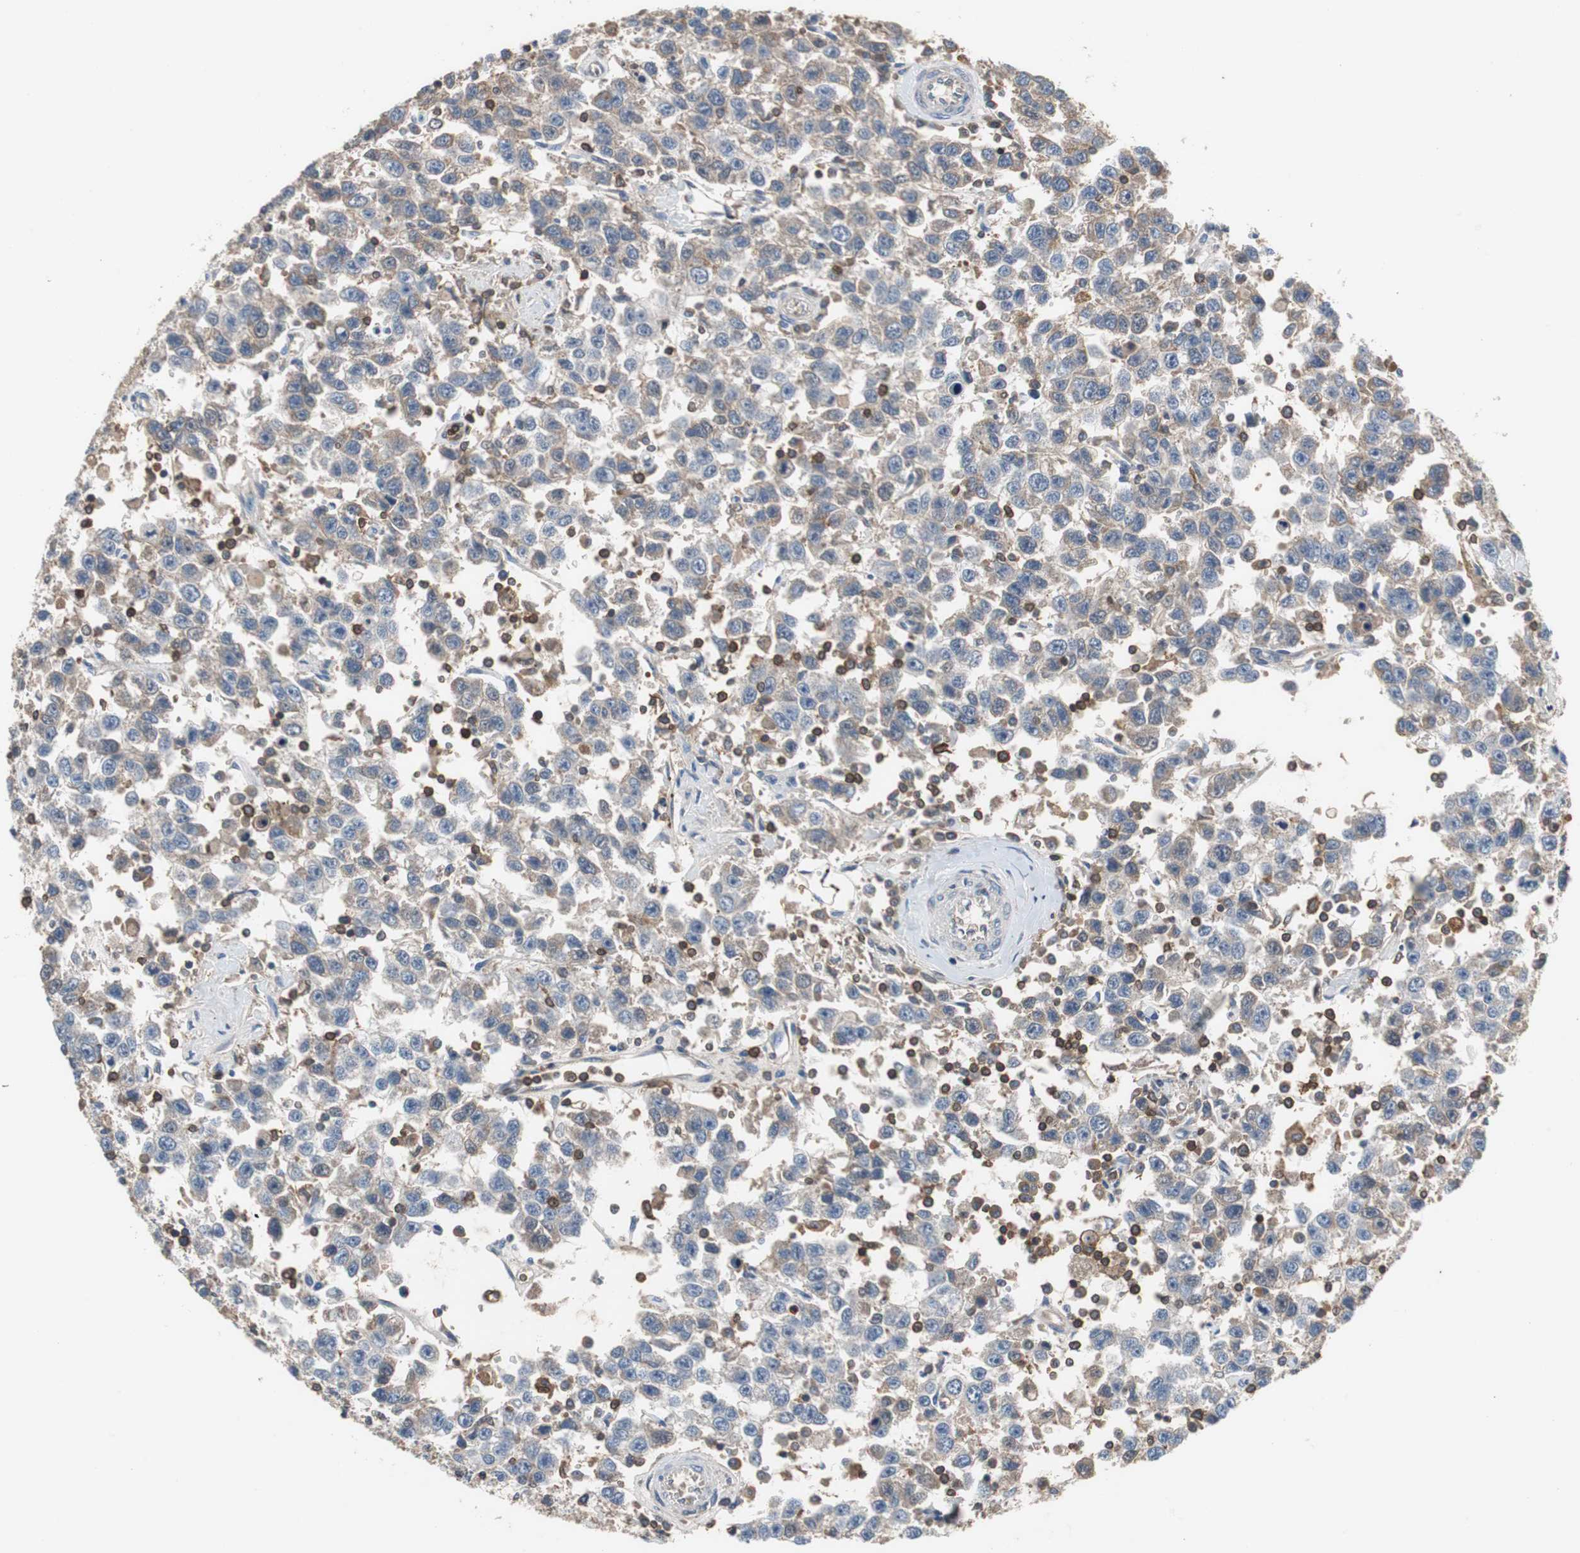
{"staining": {"intensity": "weak", "quantity": "<25%", "location": "cytoplasmic/membranous"}, "tissue": "testis cancer", "cell_type": "Tumor cells", "image_type": "cancer", "snomed": [{"axis": "morphology", "description": "Seminoma, NOS"}, {"axis": "topography", "description": "Testis"}], "caption": "This is a image of immunohistochemistry (IHC) staining of testis cancer (seminoma), which shows no expression in tumor cells.", "gene": "CALB2", "patient": {"sex": "male", "age": 41}}